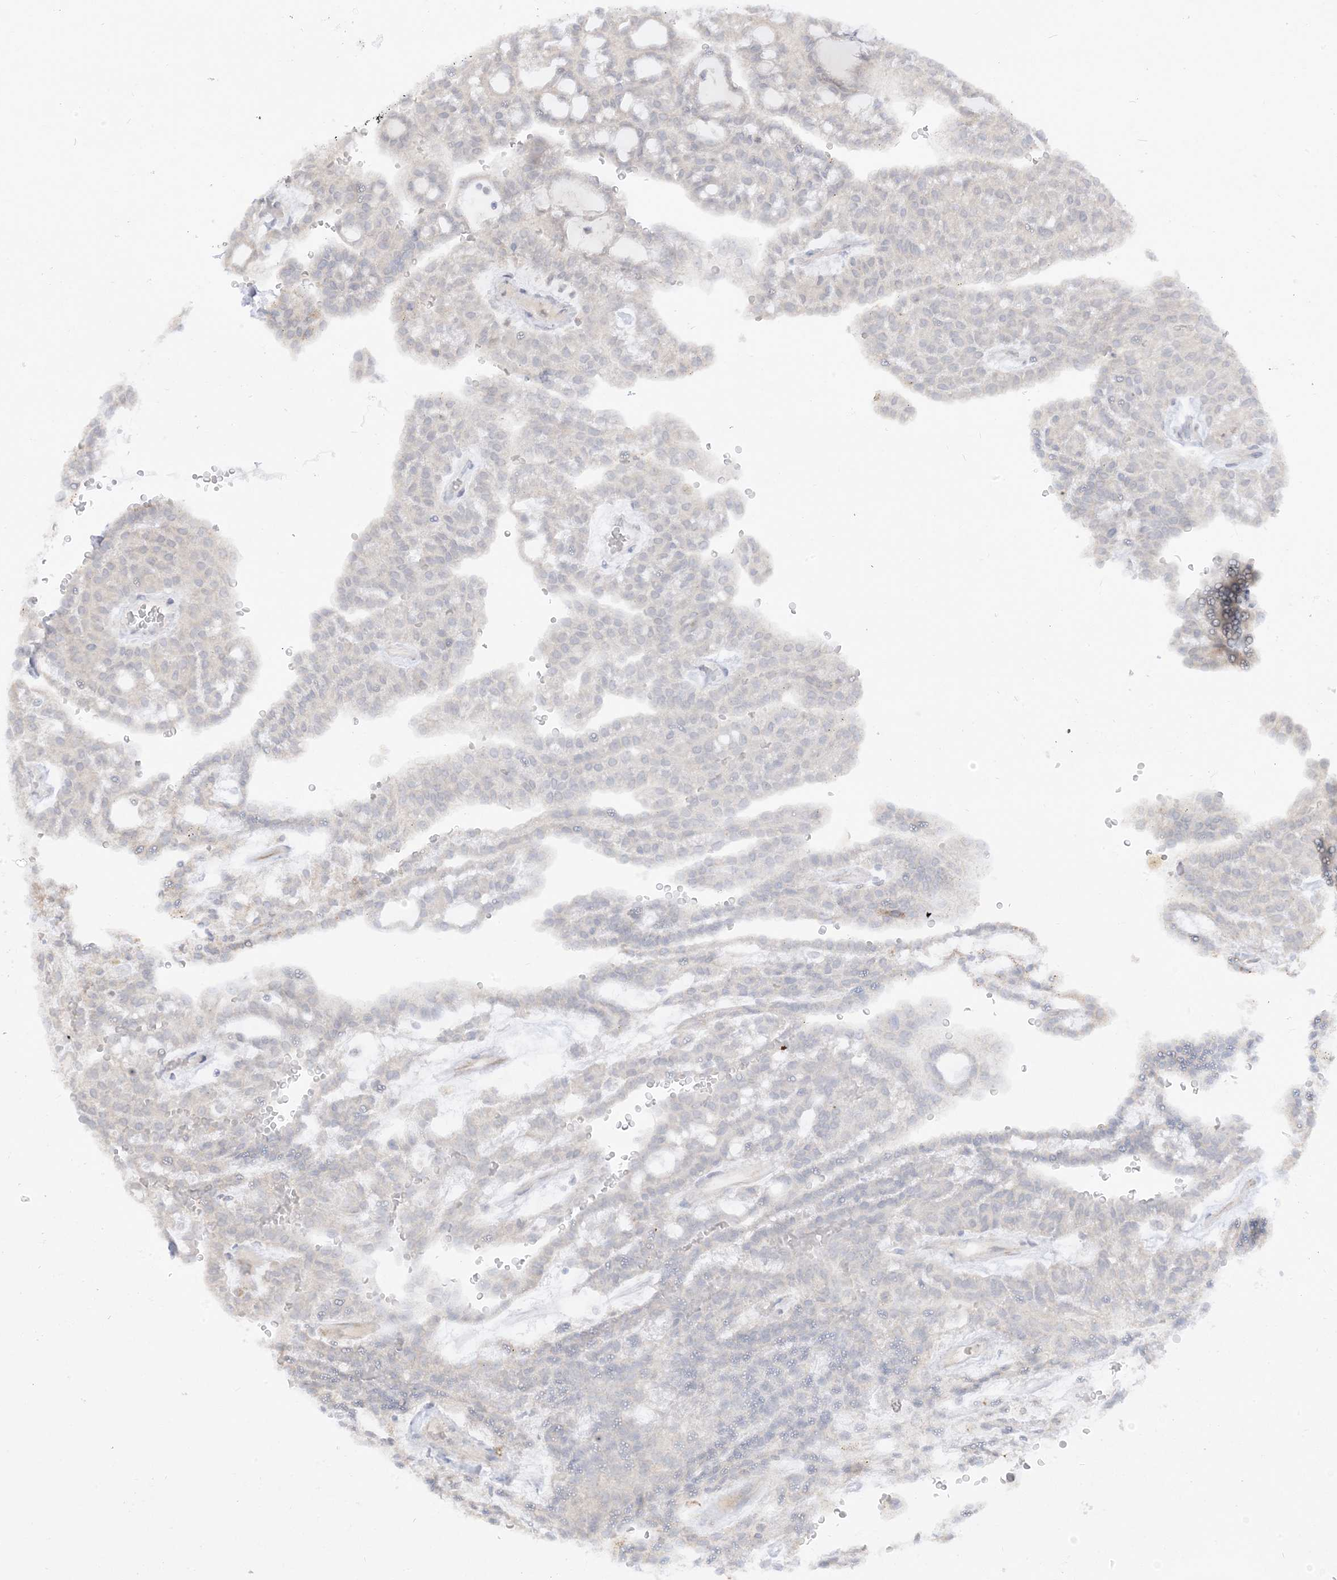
{"staining": {"intensity": "negative", "quantity": "none", "location": "none"}, "tissue": "renal cancer", "cell_type": "Tumor cells", "image_type": "cancer", "snomed": [{"axis": "morphology", "description": "Adenocarcinoma, NOS"}, {"axis": "topography", "description": "Kidney"}], "caption": "This is an immunohistochemistry (IHC) micrograph of renal cancer. There is no positivity in tumor cells.", "gene": "LOXL3", "patient": {"sex": "male", "age": 63}}